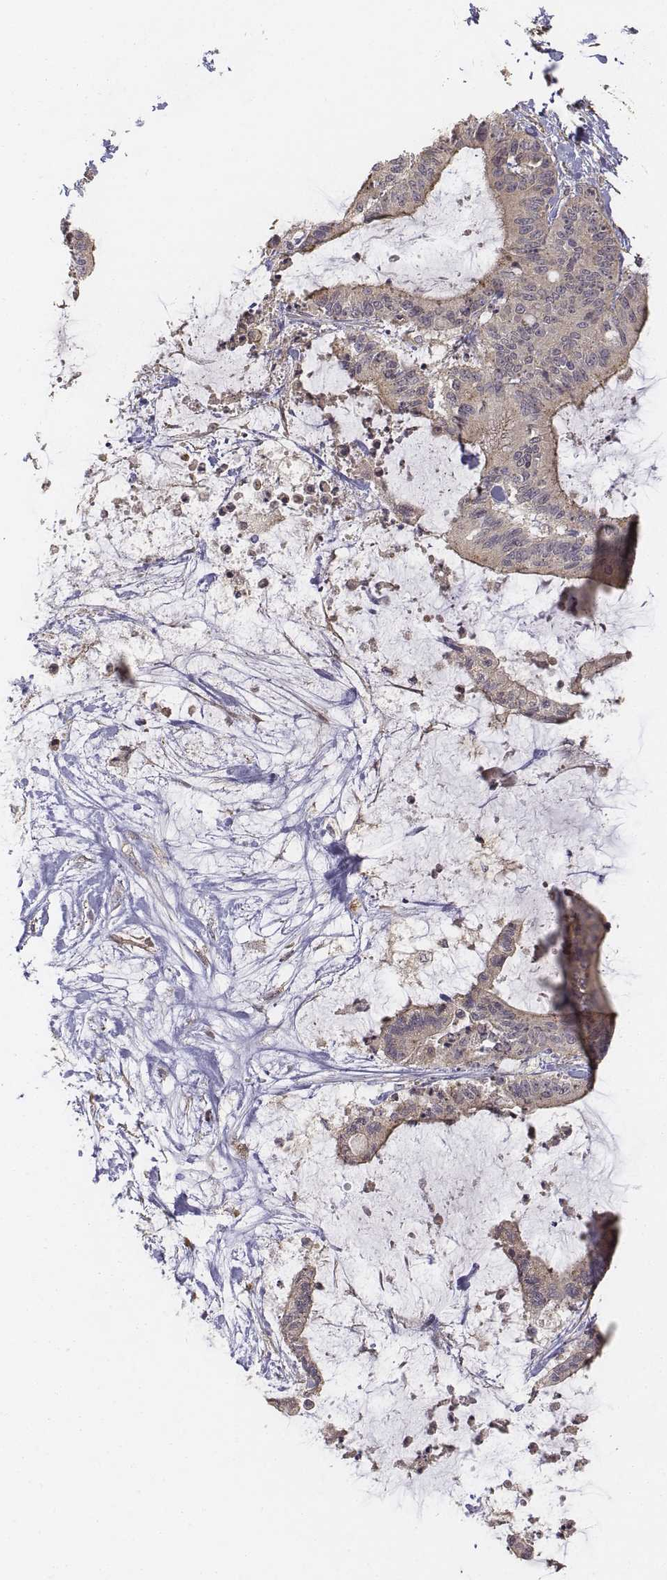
{"staining": {"intensity": "weak", "quantity": ">75%", "location": "cytoplasmic/membranous"}, "tissue": "liver cancer", "cell_type": "Tumor cells", "image_type": "cancer", "snomed": [{"axis": "morphology", "description": "Cholangiocarcinoma"}, {"axis": "topography", "description": "Liver"}], "caption": "A high-resolution micrograph shows immunohistochemistry staining of liver cancer (cholangiocarcinoma), which reveals weak cytoplasmic/membranous positivity in approximately >75% of tumor cells.", "gene": "FBXO21", "patient": {"sex": "female", "age": 73}}